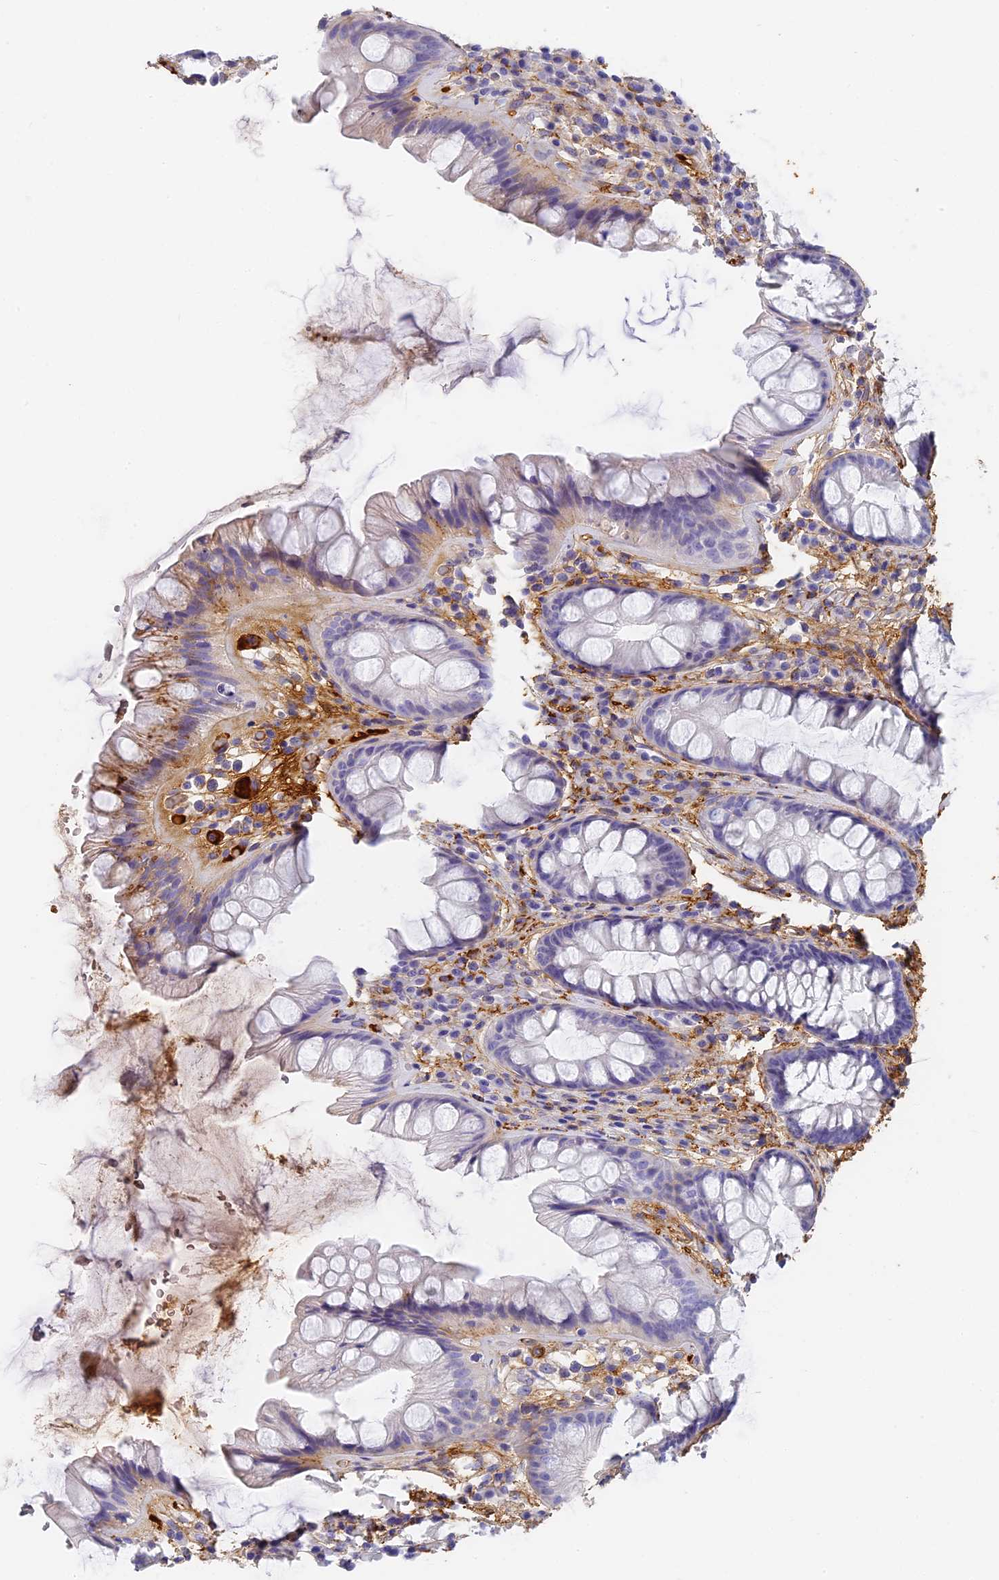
{"staining": {"intensity": "moderate", "quantity": "<25%", "location": "cytoplasmic/membranous"}, "tissue": "rectum", "cell_type": "Glandular cells", "image_type": "normal", "snomed": [{"axis": "morphology", "description": "Normal tissue, NOS"}, {"axis": "topography", "description": "Rectum"}], "caption": "DAB (3,3'-diaminobenzidine) immunohistochemical staining of unremarkable rectum shows moderate cytoplasmic/membranous protein positivity in about <25% of glandular cells. The staining was performed using DAB to visualize the protein expression in brown, while the nuclei were stained in blue with hematoxylin (Magnification: 20x).", "gene": "ITIH1", "patient": {"sex": "male", "age": 74}}